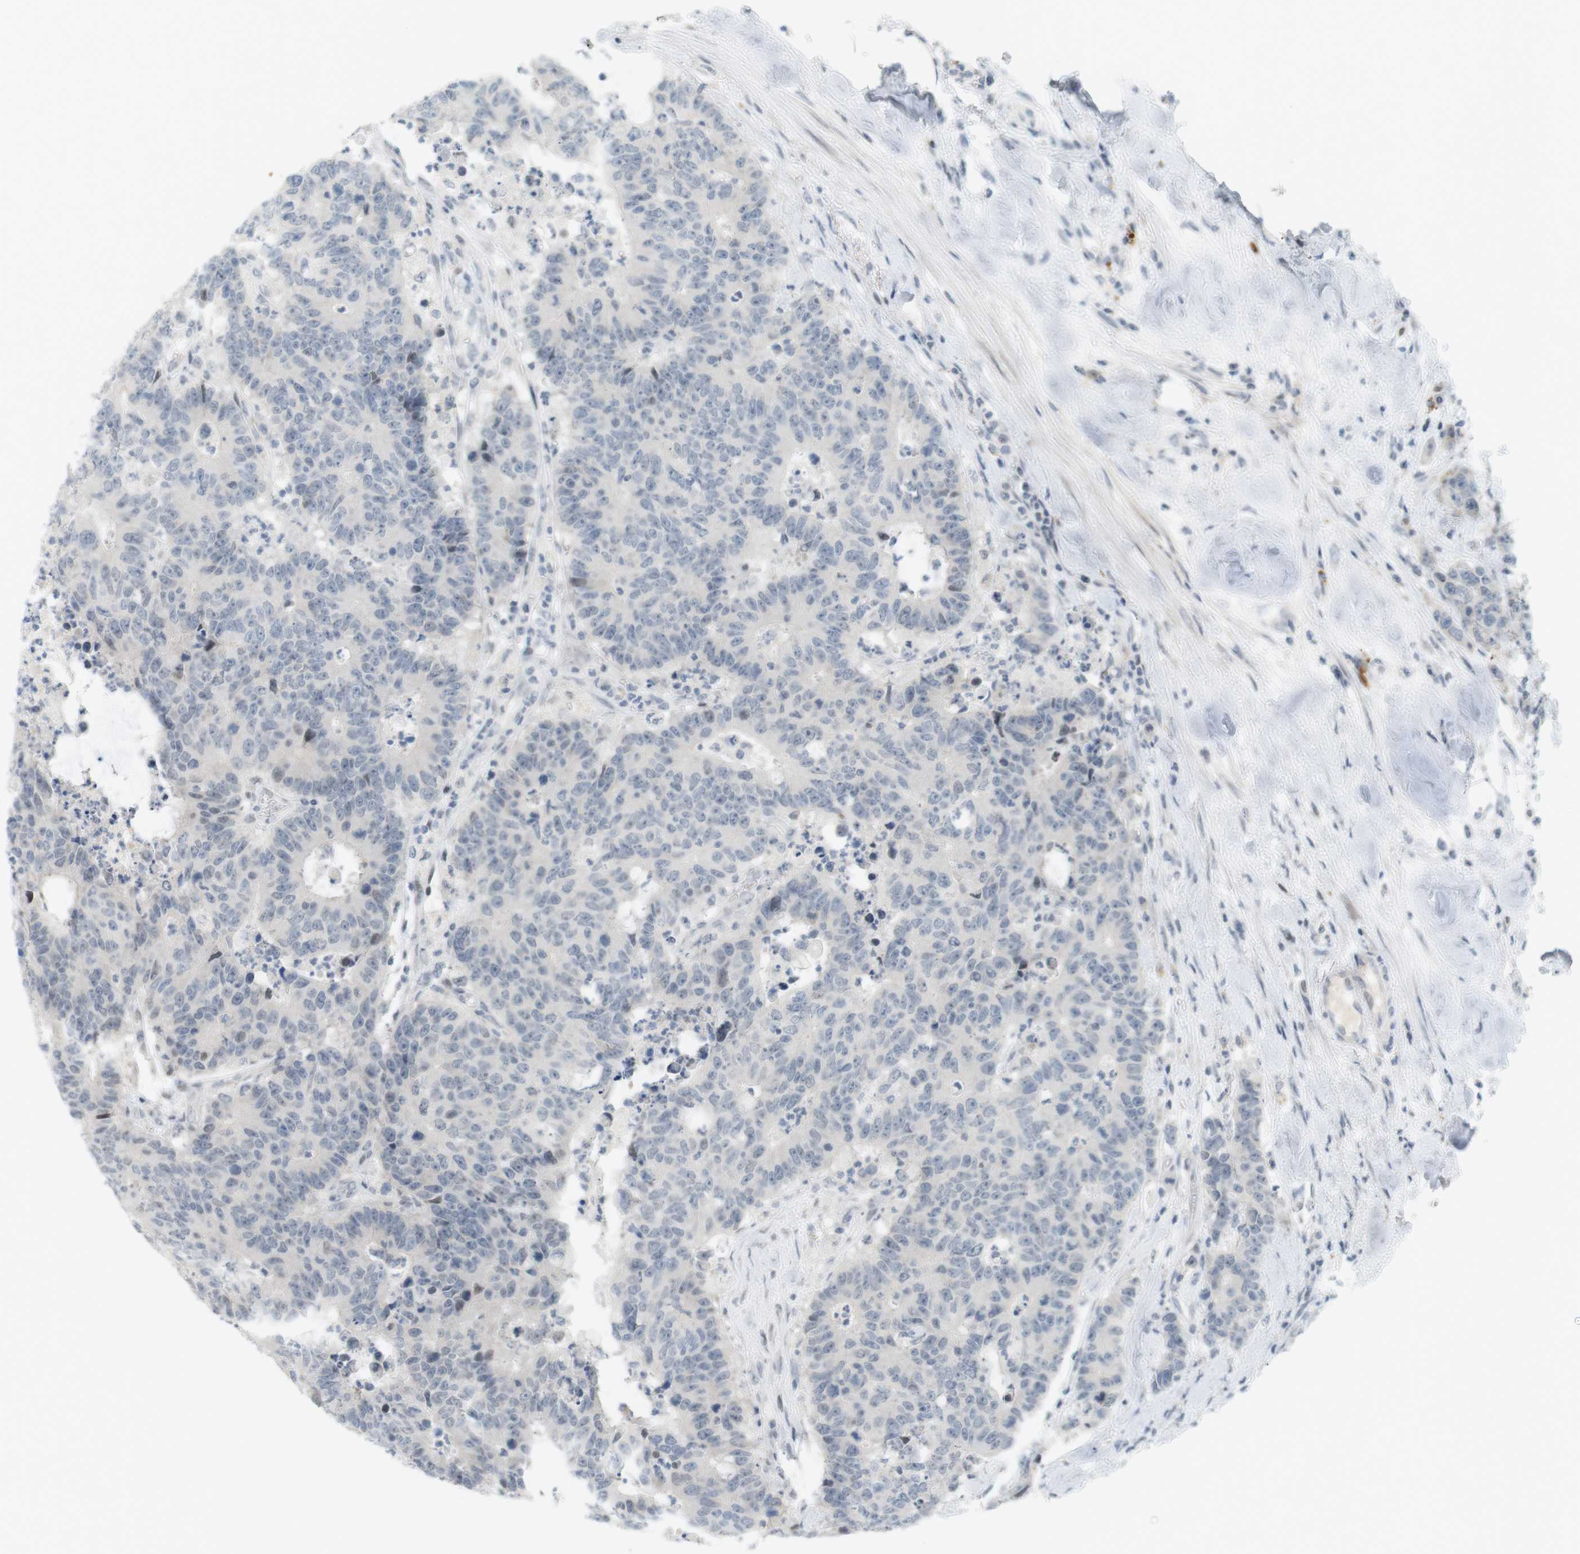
{"staining": {"intensity": "weak", "quantity": "<25%", "location": "nuclear"}, "tissue": "colorectal cancer", "cell_type": "Tumor cells", "image_type": "cancer", "snomed": [{"axis": "morphology", "description": "Adenocarcinoma, NOS"}, {"axis": "topography", "description": "Colon"}], "caption": "Immunohistochemical staining of colorectal cancer (adenocarcinoma) reveals no significant expression in tumor cells.", "gene": "DMC1", "patient": {"sex": "female", "age": 86}}